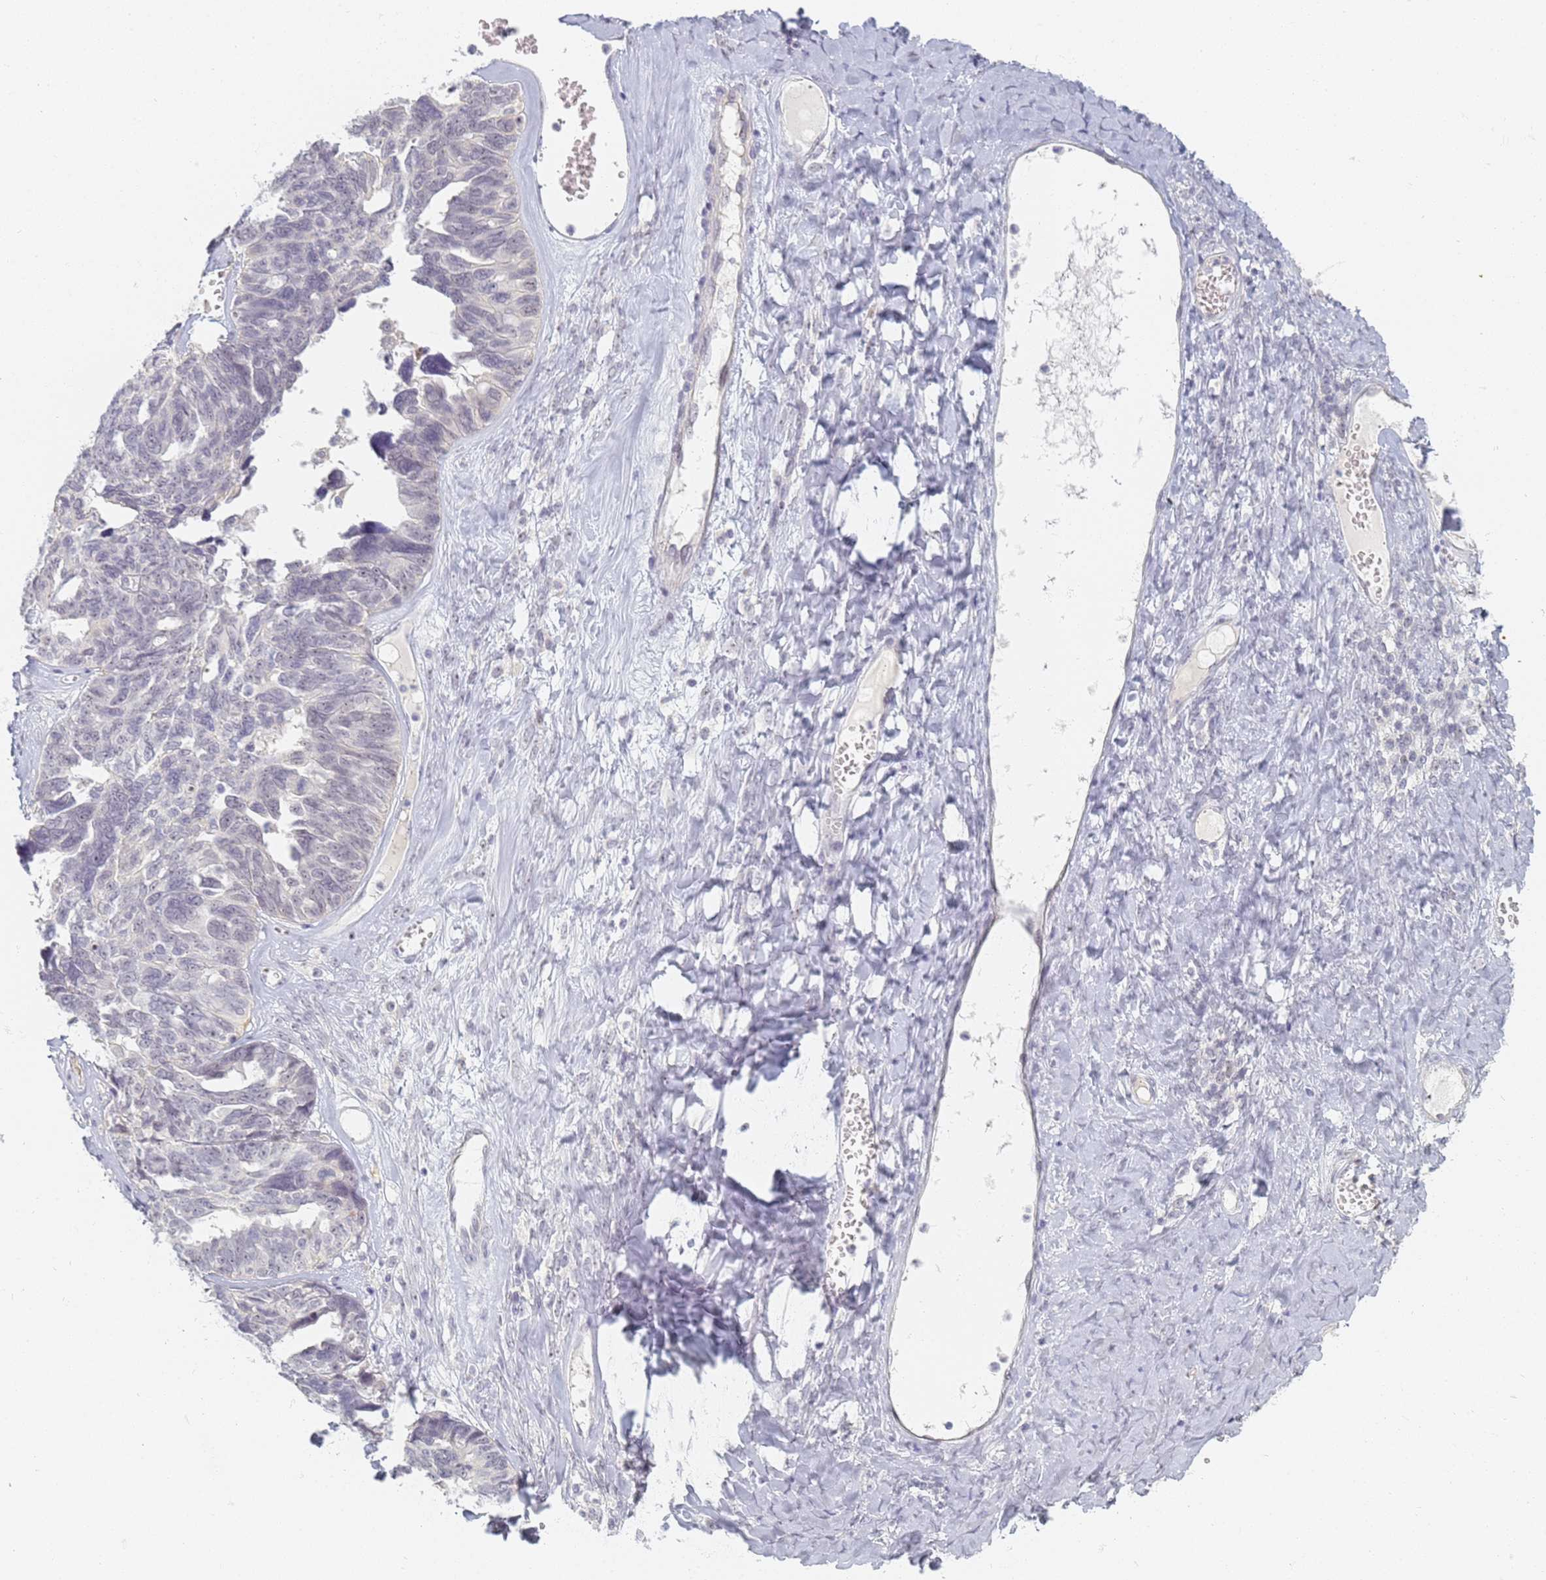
{"staining": {"intensity": "negative", "quantity": "none", "location": "none"}, "tissue": "ovarian cancer", "cell_type": "Tumor cells", "image_type": "cancer", "snomed": [{"axis": "morphology", "description": "Cystadenocarcinoma, serous, NOS"}, {"axis": "topography", "description": "Ovary"}], "caption": "This is an immunohistochemistry photomicrograph of ovarian serous cystadenocarcinoma. There is no positivity in tumor cells.", "gene": "SLC38A9", "patient": {"sex": "female", "age": 79}}